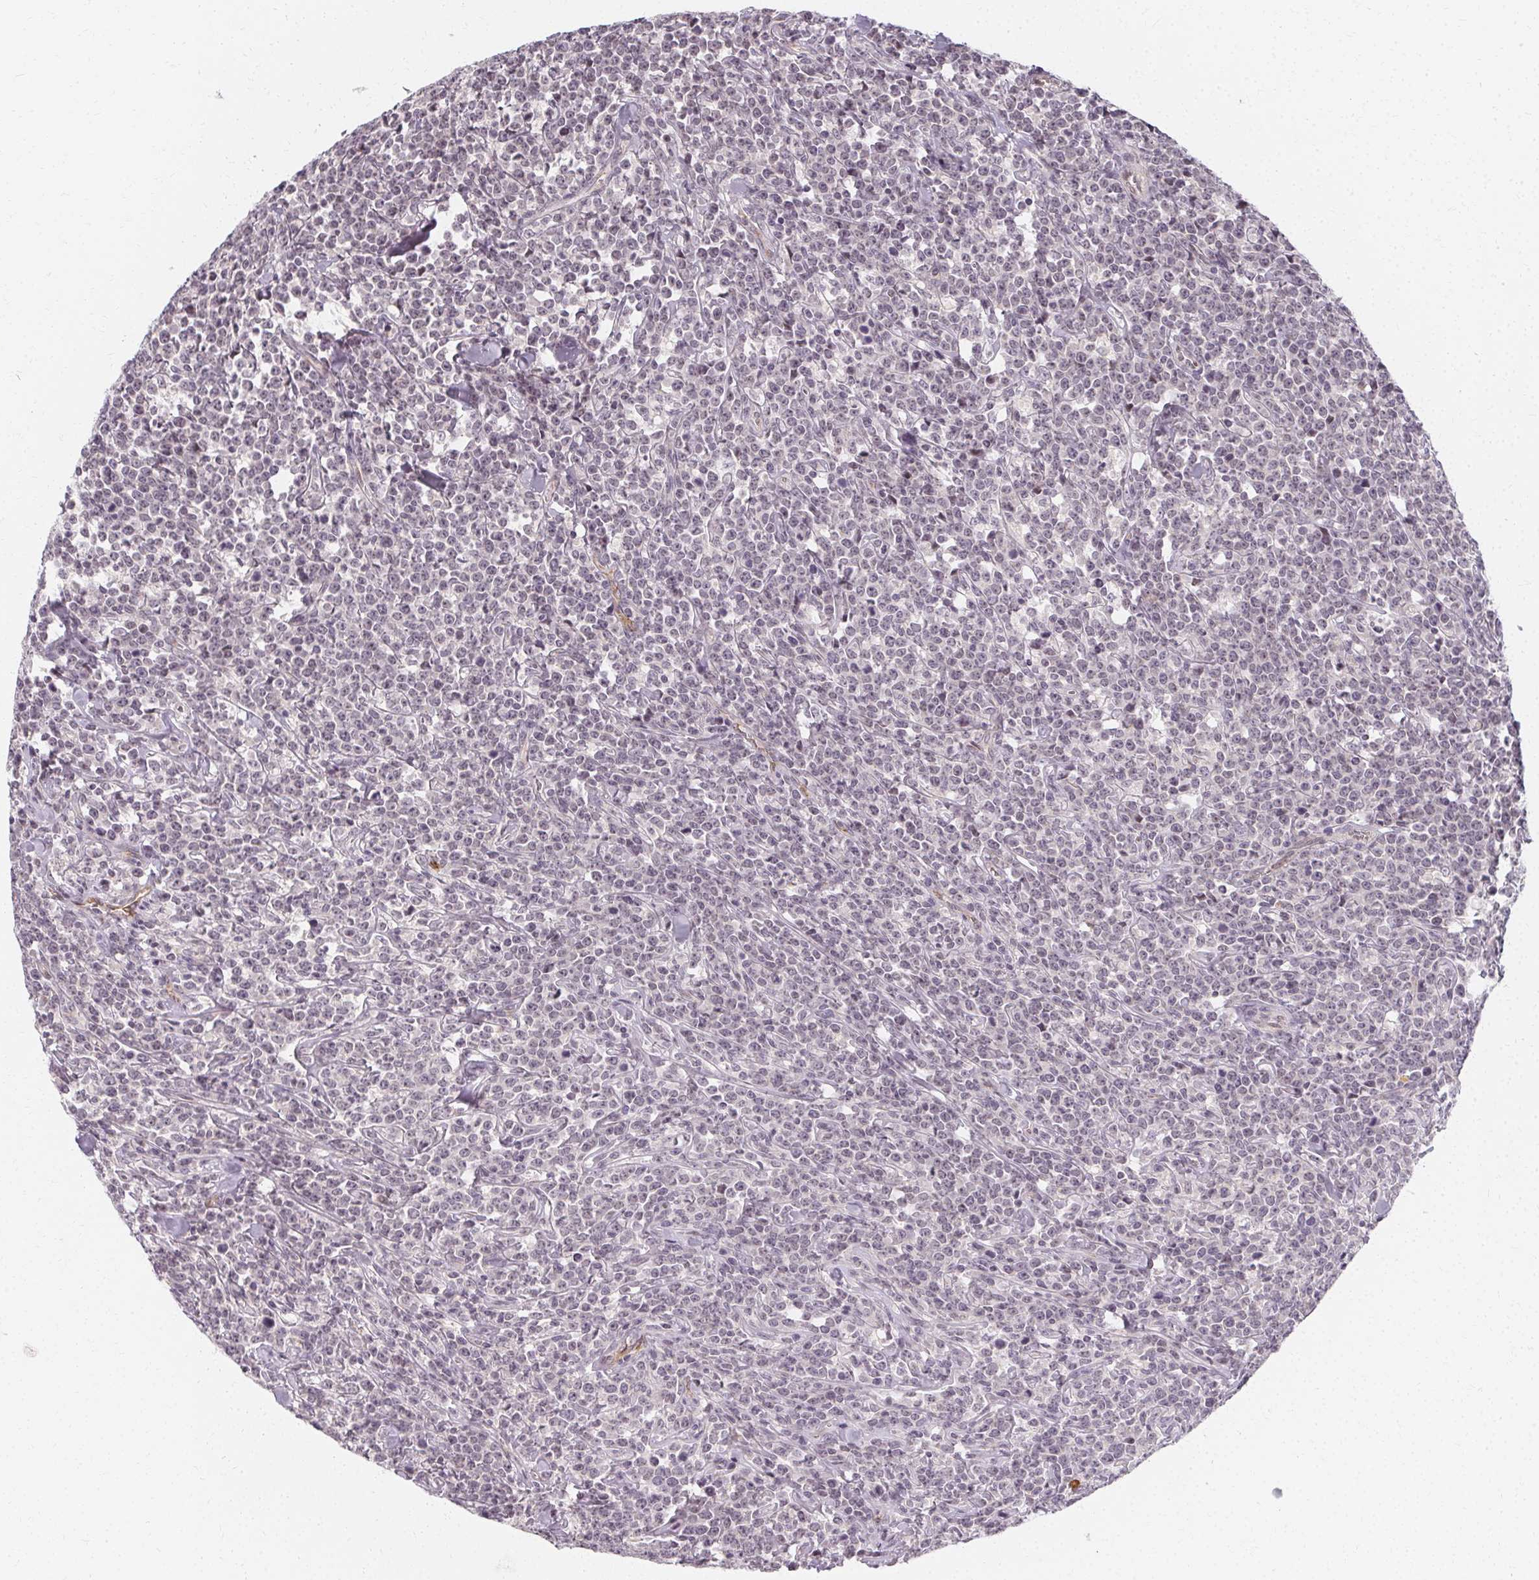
{"staining": {"intensity": "negative", "quantity": "none", "location": "none"}, "tissue": "lymphoma", "cell_type": "Tumor cells", "image_type": "cancer", "snomed": [{"axis": "morphology", "description": "Malignant lymphoma, non-Hodgkin's type, High grade"}, {"axis": "topography", "description": "Small intestine"}], "caption": "Immunohistochemical staining of lymphoma demonstrates no significant staining in tumor cells.", "gene": "CLCNKB", "patient": {"sex": "female", "age": 56}}